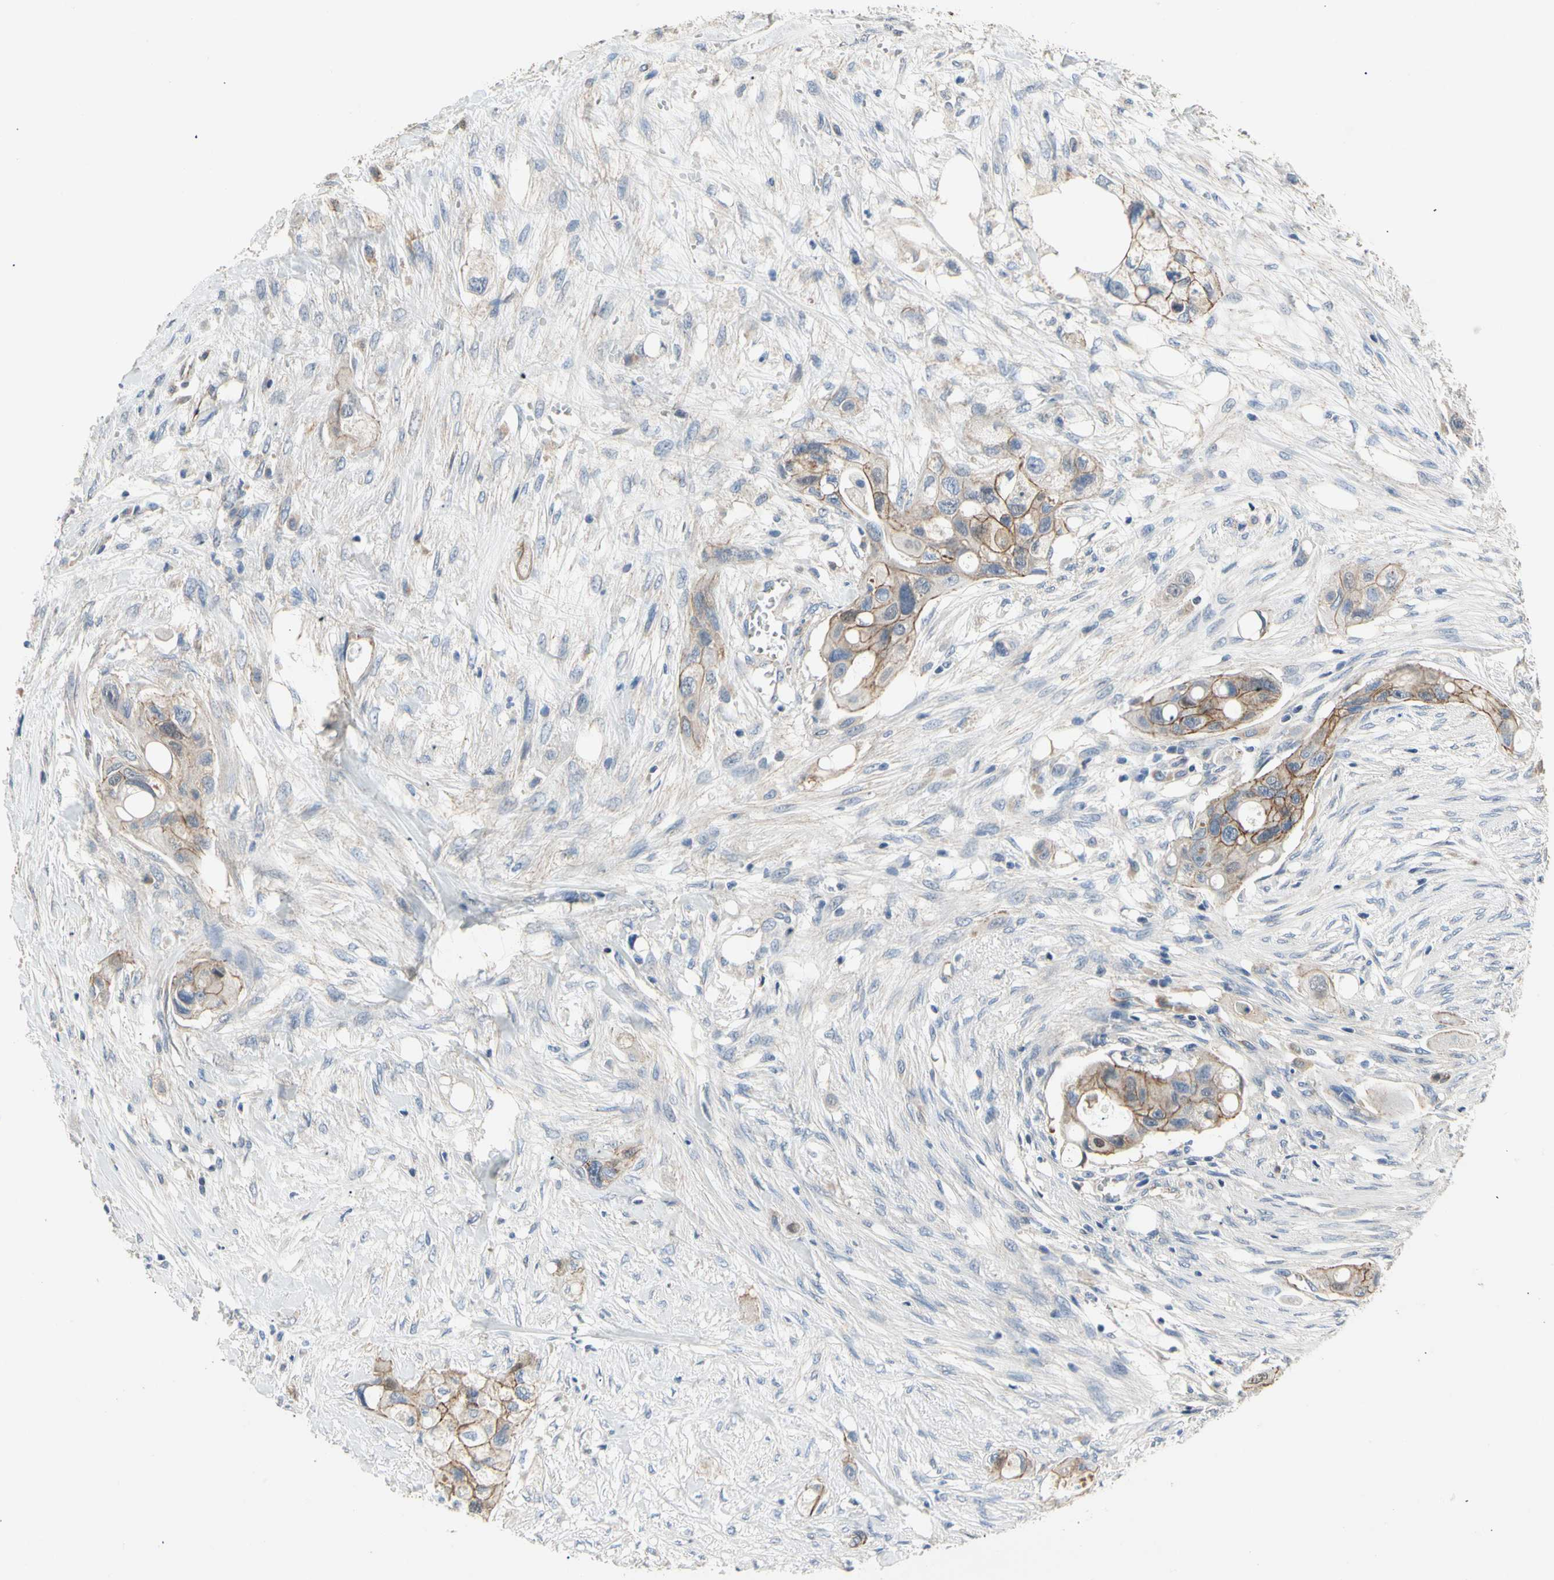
{"staining": {"intensity": "moderate", "quantity": "25%-75%", "location": "cytoplasmic/membranous"}, "tissue": "colorectal cancer", "cell_type": "Tumor cells", "image_type": "cancer", "snomed": [{"axis": "morphology", "description": "Adenocarcinoma, NOS"}, {"axis": "topography", "description": "Colon"}], "caption": "A brown stain highlights moderate cytoplasmic/membranous positivity of a protein in human adenocarcinoma (colorectal) tumor cells.", "gene": "LGR6", "patient": {"sex": "female", "age": 57}}